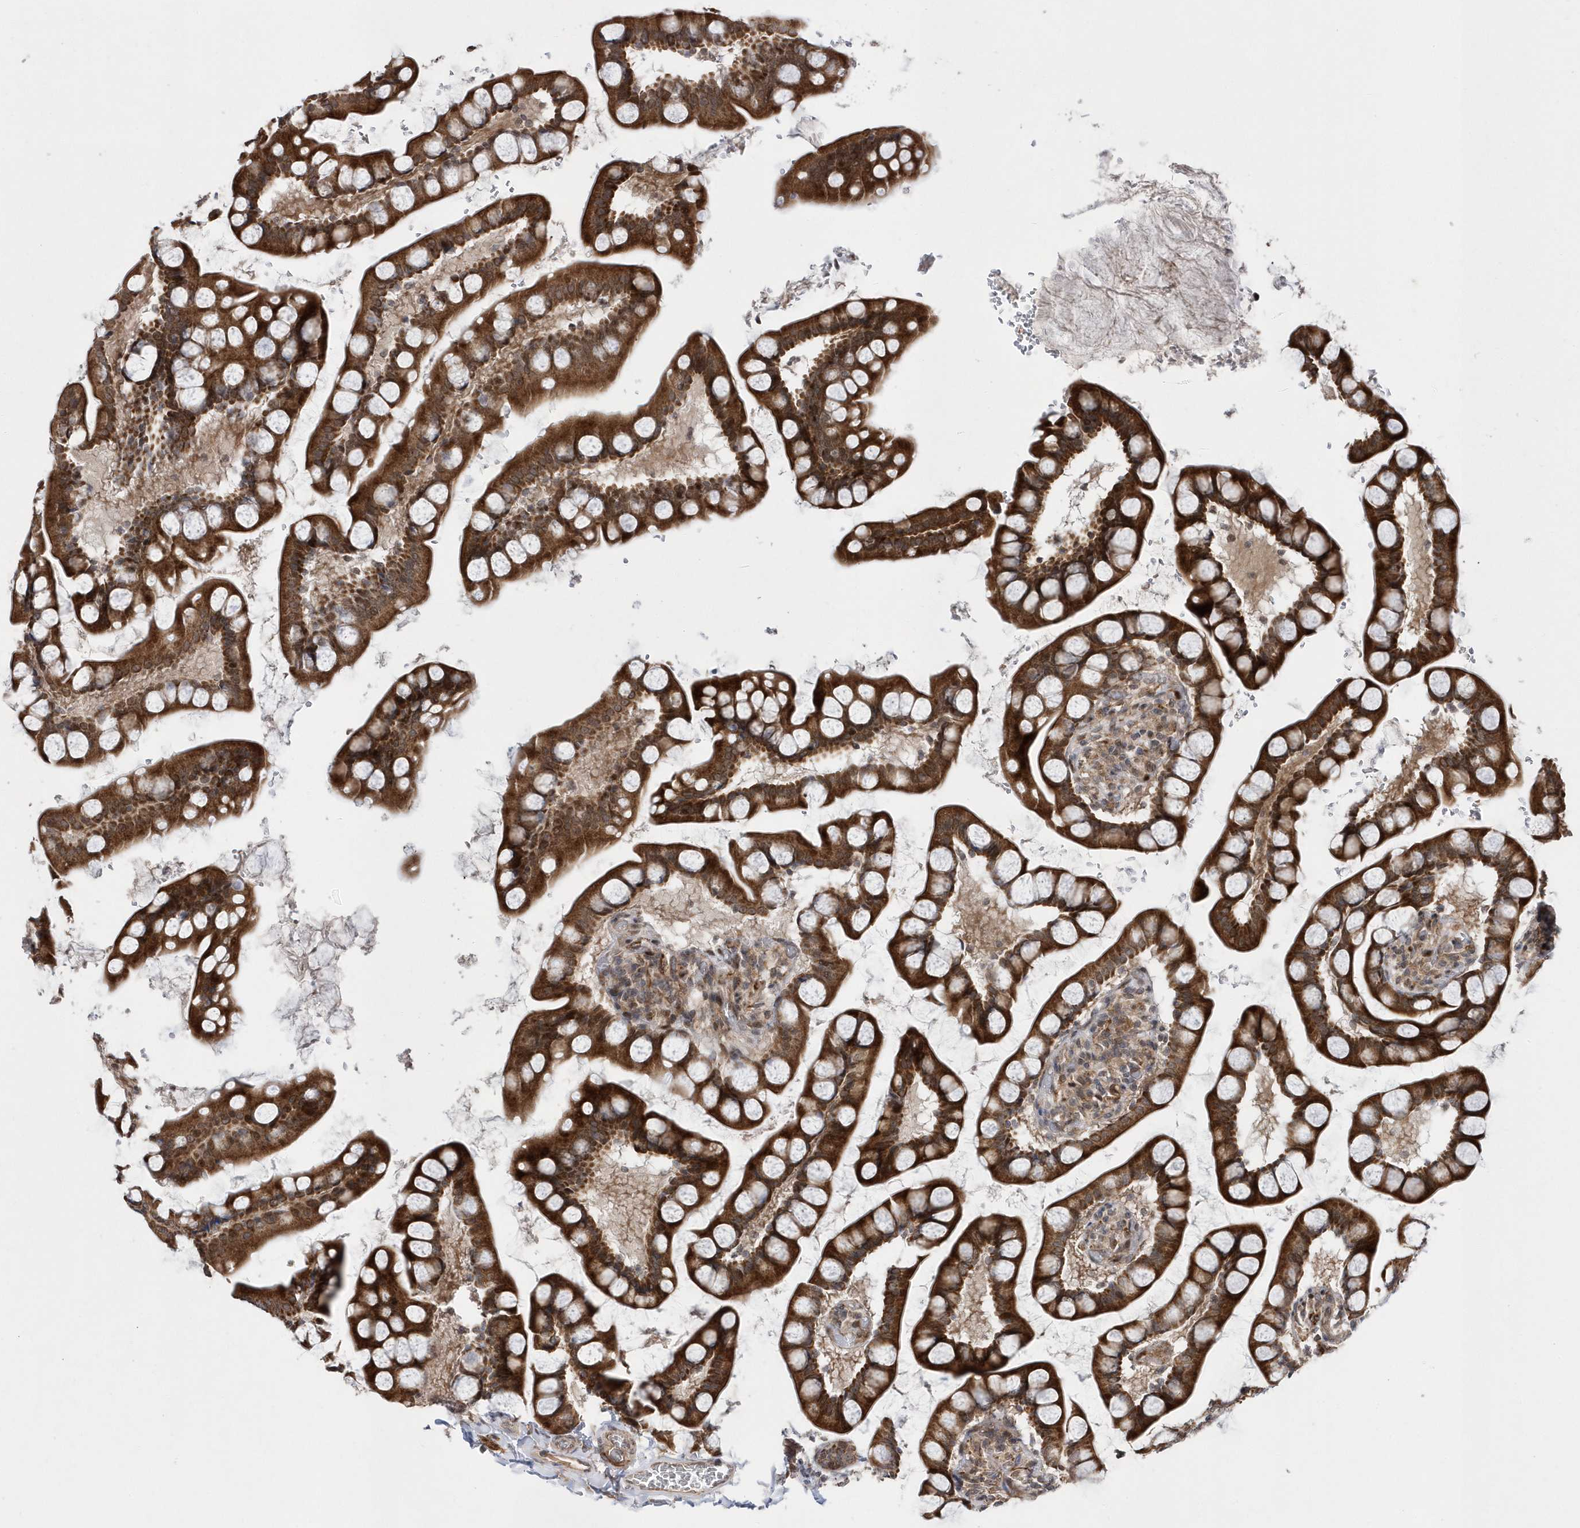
{"staining": {"intensity": "strong", "quantity": ">75%", "location": "cytoplasmic/membranous"}, "tissue": "small intestine", "cell_type": "Glandular cells", "image_type": "normal", "snomed": [{"axis": "morphology", "description": "Normal tissue, NOS"}, {"axis": "topography", "description": "Small intestine"}], "caption": "Strong cytoplasmic/membranous expression is seen in approximately >75% of glandular cells in unremarkable small intestine.", "gene": "DALRD3", "patient": {"sex": "male", "age": 52}}